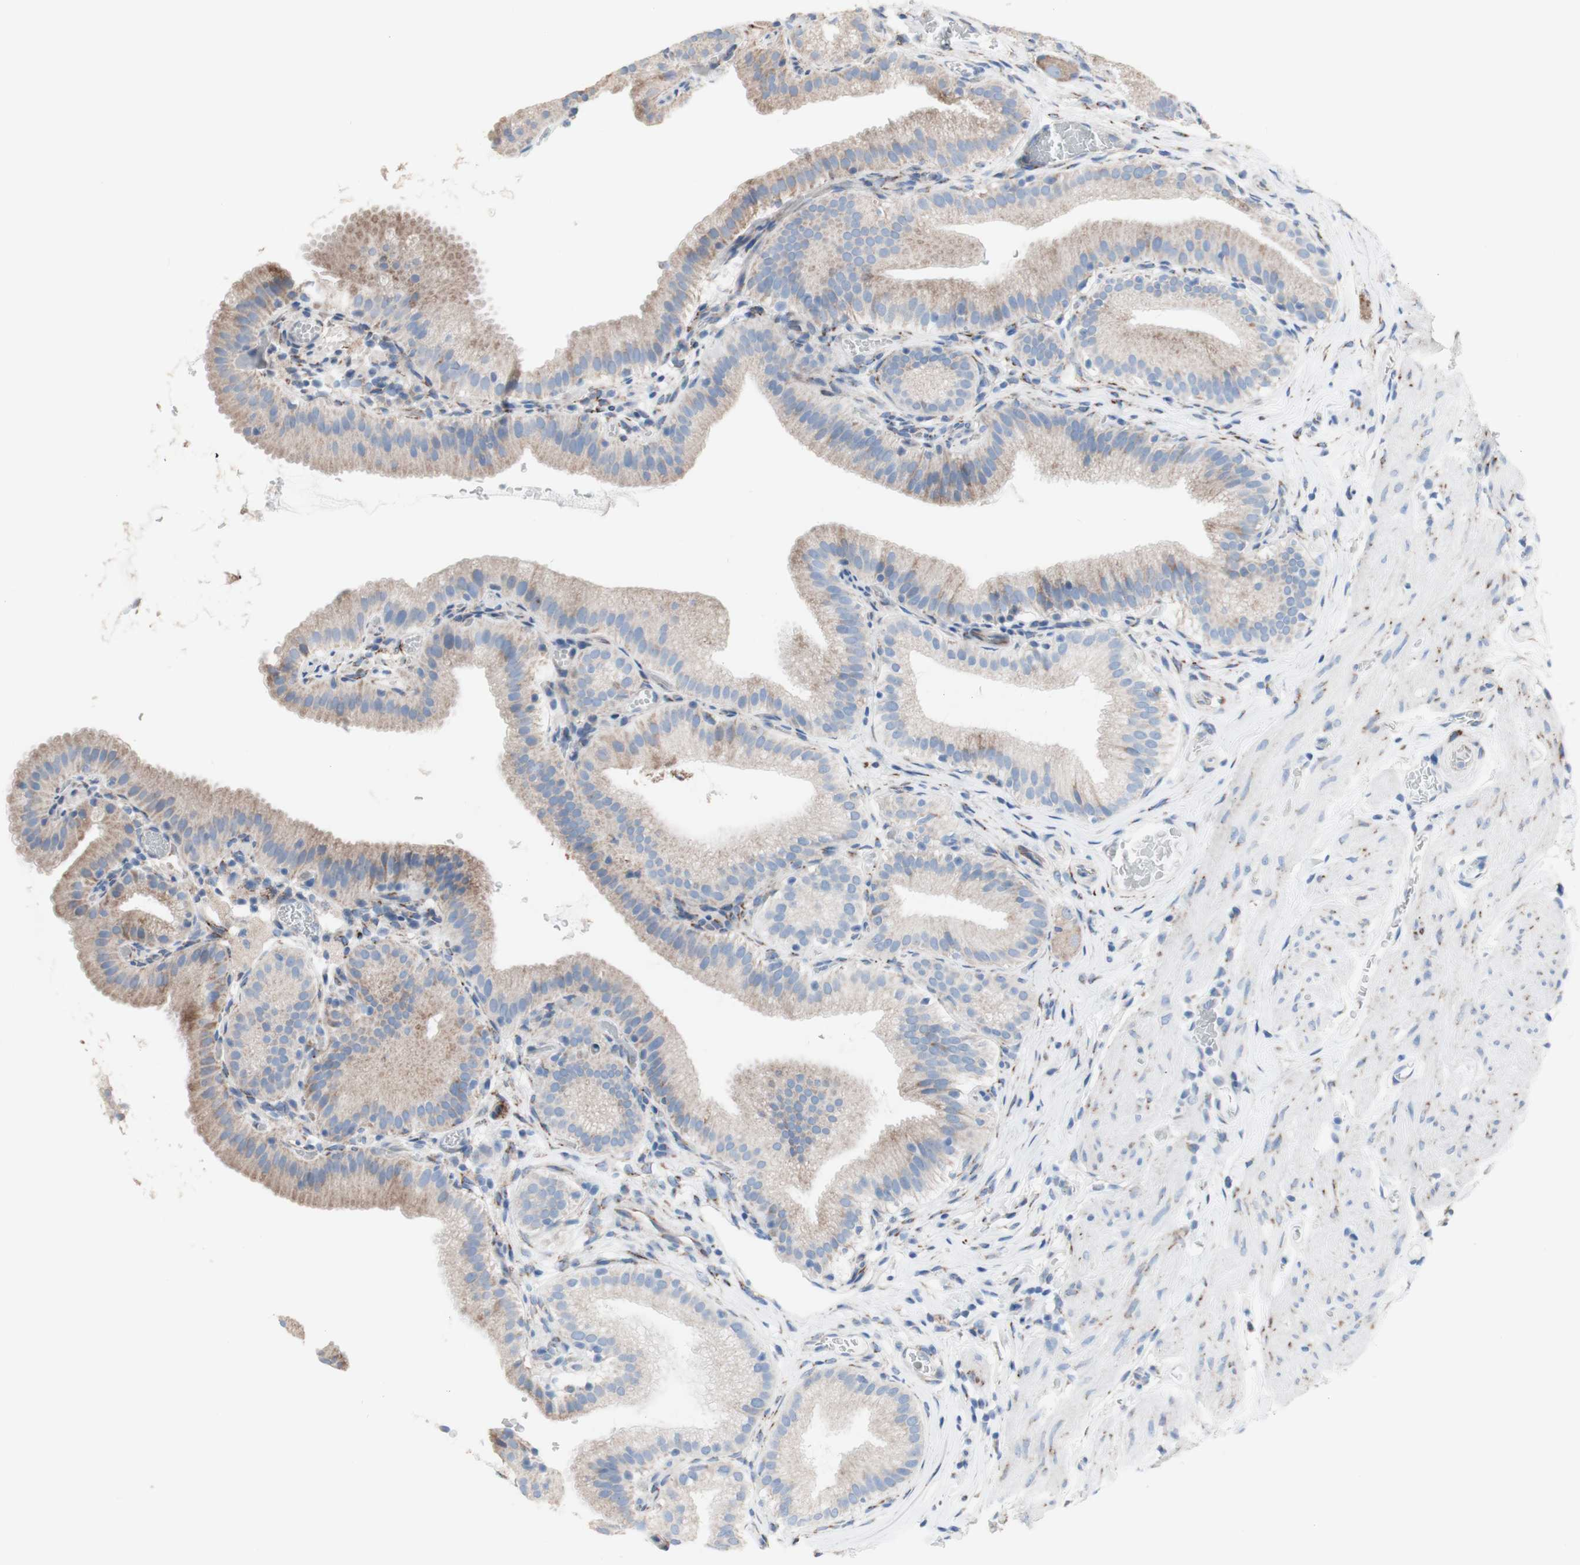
{"staining": {"intensity": "moderate", "quantity": "25%-75%", "location": "cytoplasmic/membranous"}, "tissue": "gallbladder", "cell_type": "Glandular cells", "image_type": "normal", "snomed": [{"axis": "morphology", "description": "Normal tissue, NOS"}, {"axis": "topography", "description": "Gallbladder"}], "caption": "Gallbladder stained with a brown dye reveals moderate cytoplasmic/membranous positive staining in approximately 25%-75% of glandular cells.", "gene": "AGPAT5", "patient": {"sex": "male", "age": 54}}